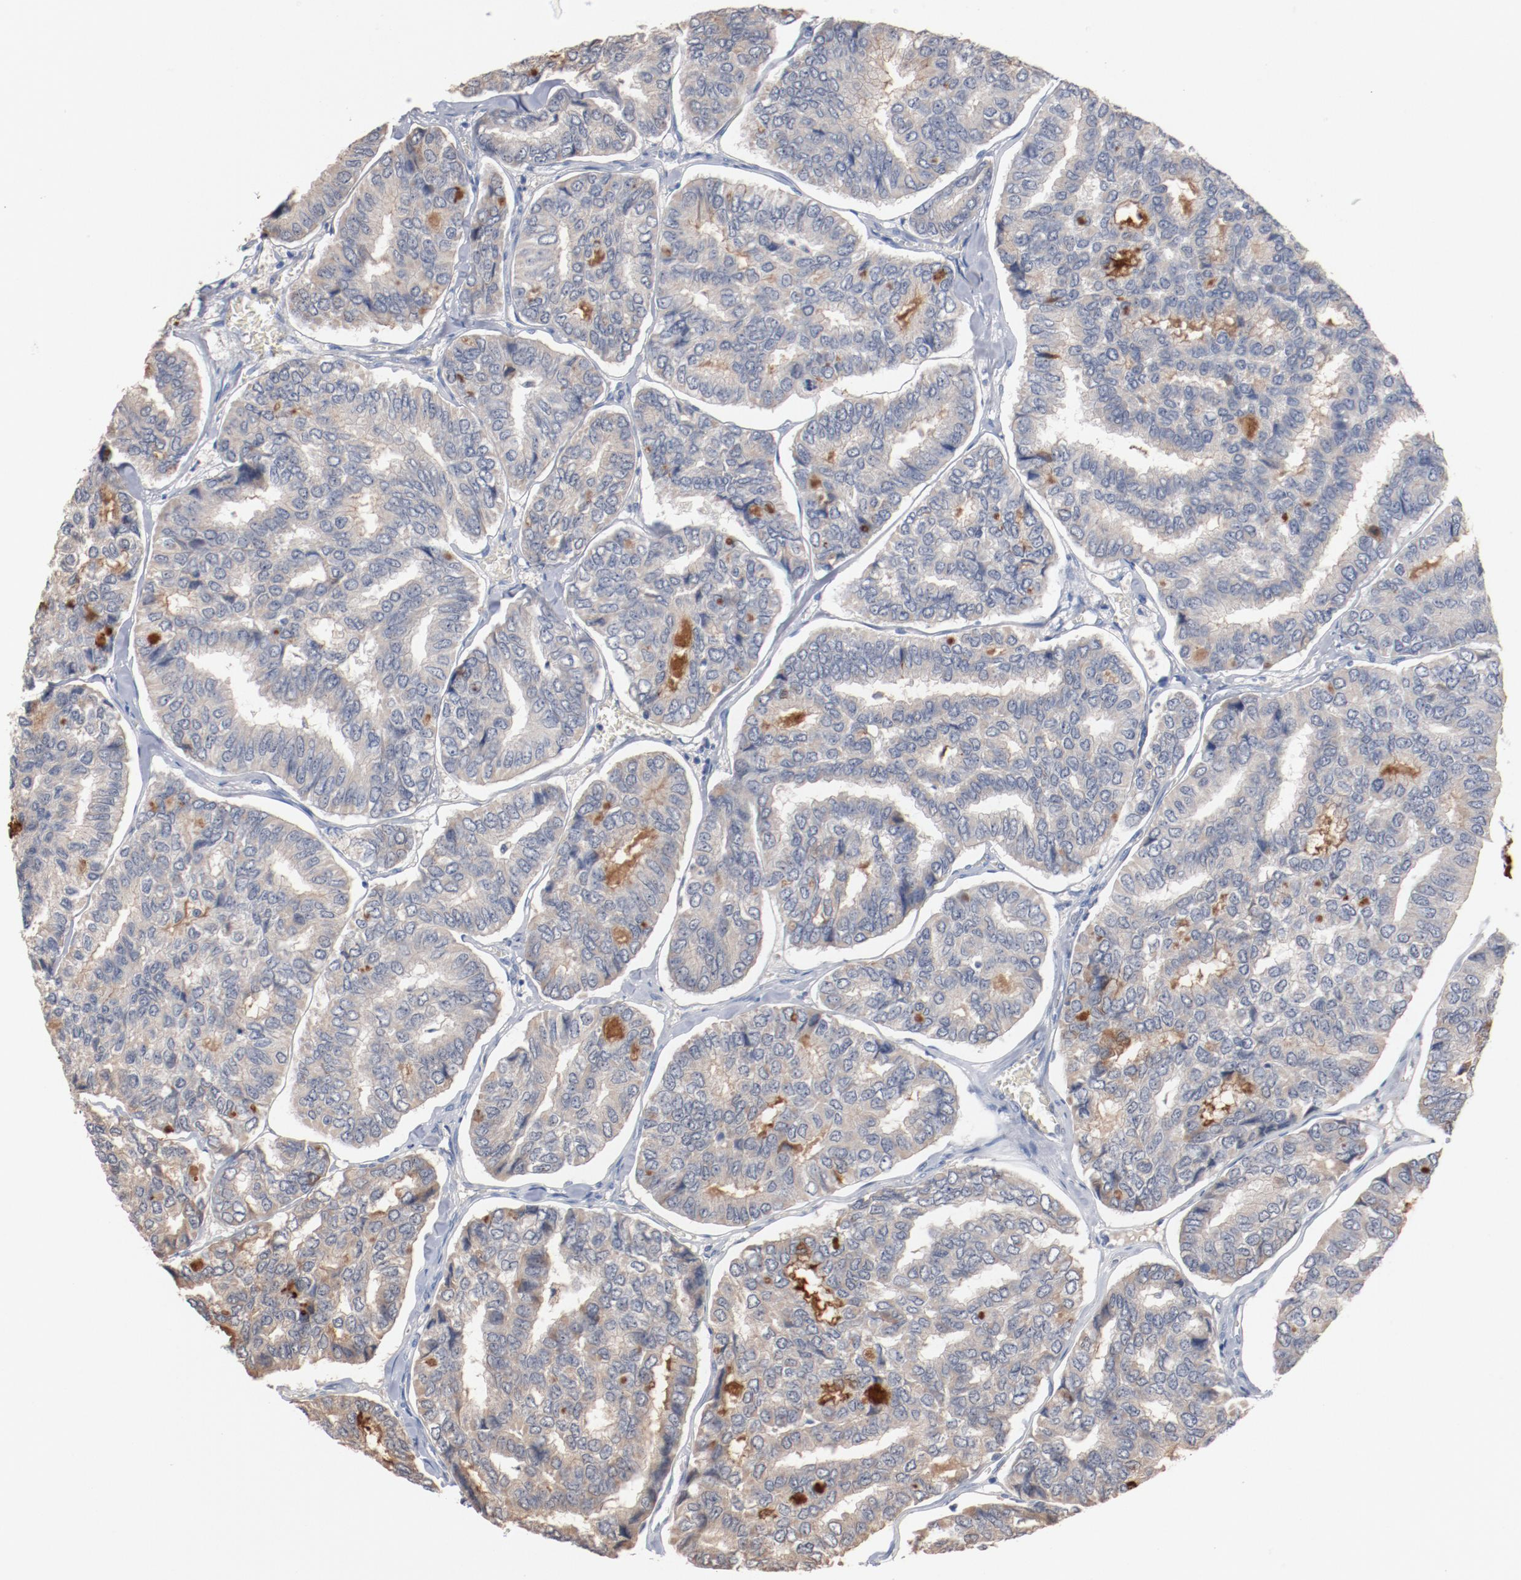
{"staining": {"intensity": "negative", "quantity": "none", "location": "none"}, "tissue": "thyroid cancer", "cell_type": "Tumor cells", "image_type": "cancer", "snomed": [{"axis": "morphology", "description": "Papillary adenocarcinoma, NOS"}, {"axis": "topography", "description": "Thyroid gland"}], "caption": "Immunohistochemistry image of papillary adenocarcinoma (thyroid) stained for a protein (brown), which exhibits no staining in tumor cells.", "gene": "ERICH1", "patient": {"sex": "female", "age": 35}}